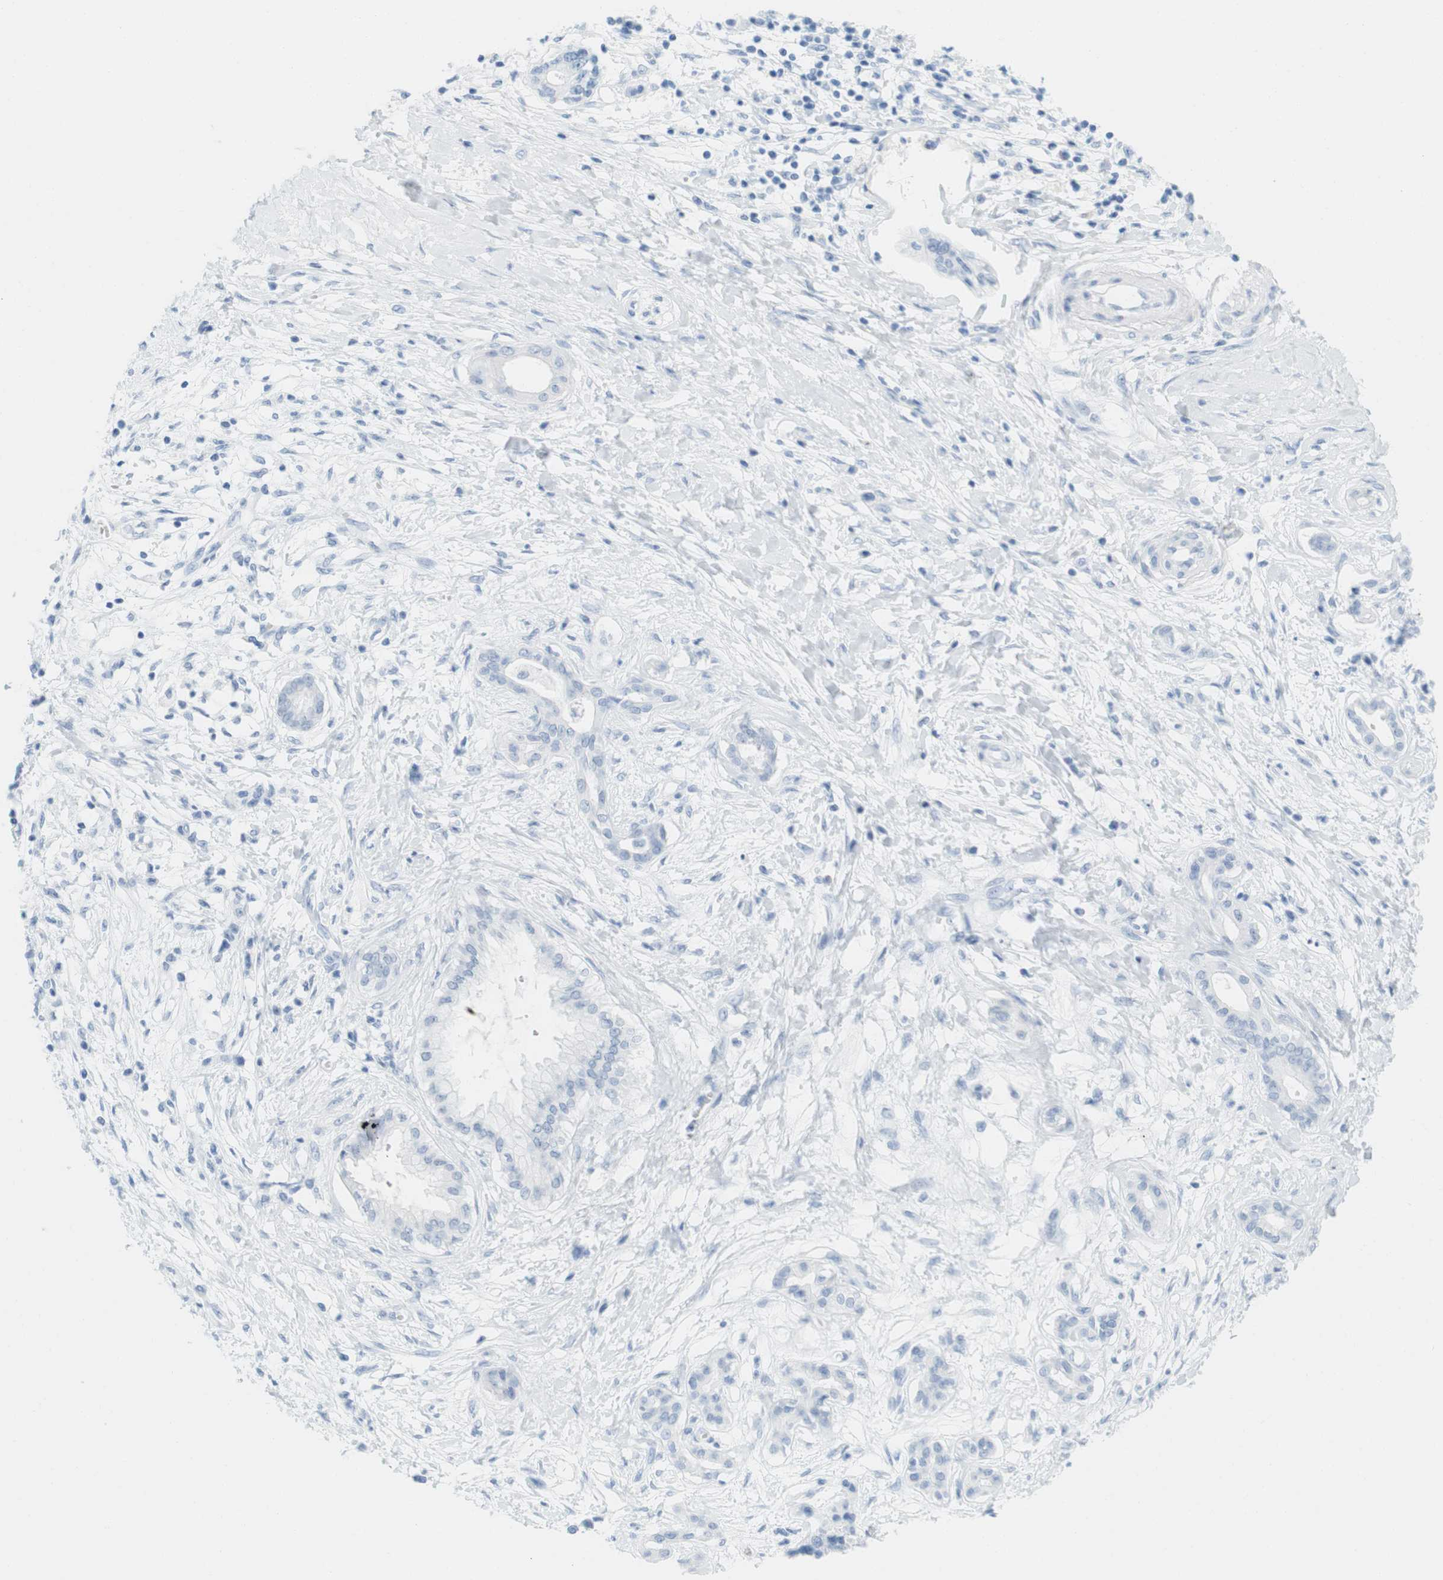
{"staining": {"intensity": "negative", "quantity": "none", "location": "none"}, "tissue": "pancreatic cancer", "cell_type": "Tumor cells", "image_type": "cancer", "snomed": [{"axis": "morphology", "description": "Adenocarcinoma, NOS"}, {"axis": "topography", "description": "Pancreas"}], "caption": "Micrograph shows no significant protein expression in tumor cells of adenocarcinoma (pancreatic). (Stains: DAB (3,3'-diaminobenzidine) immunohistochemistry with hematoxylin counter stain, Microscopy: brightfield microscopy at high magnification).", "gene": "TNNT2", "patient": {"sex": "male", "age": 56}}